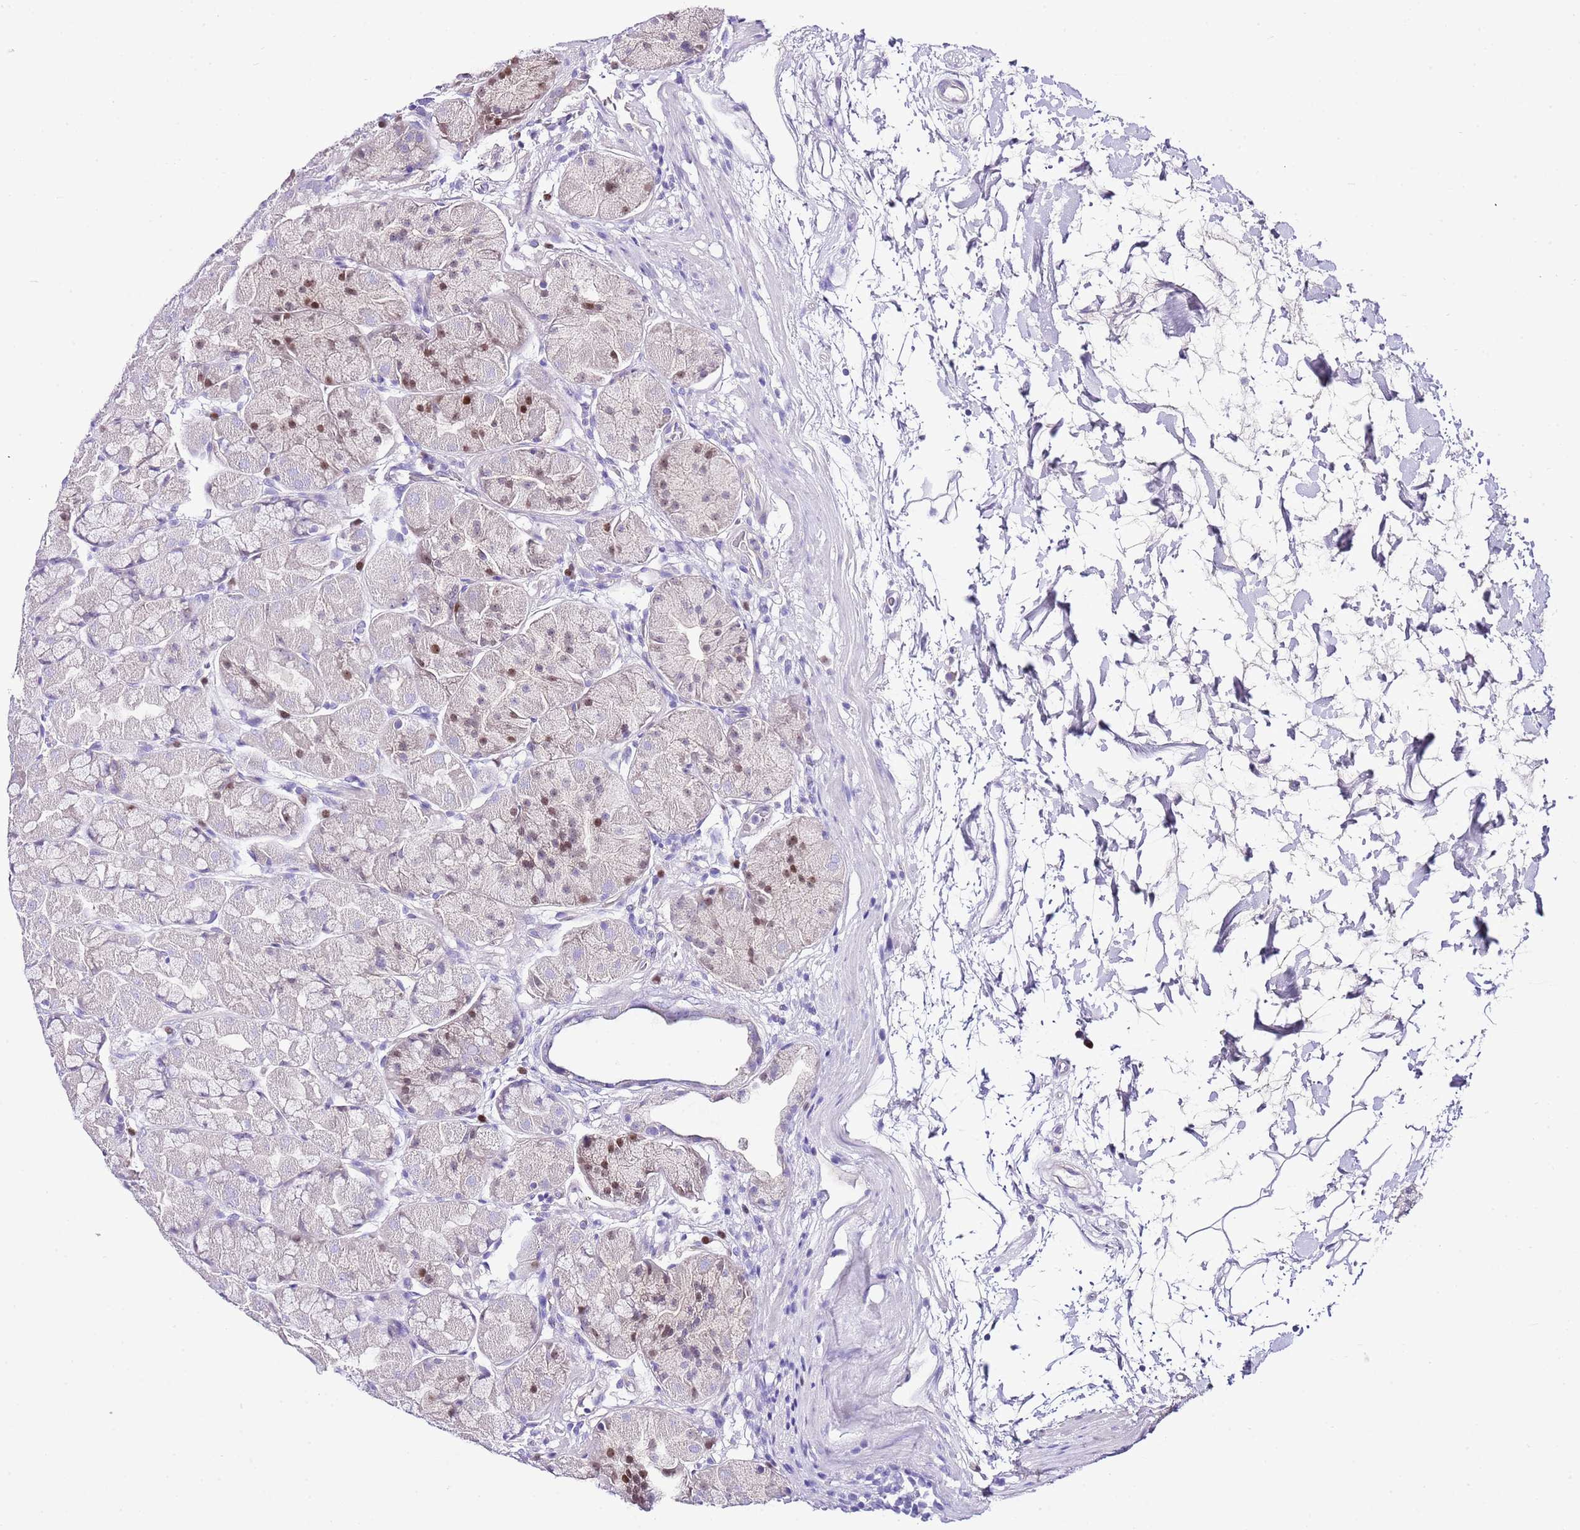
{"staining": {"intensity": "strong", "quantity": "<25%", "location": "nuclear"}, "tissue": "stomach", "cell_type": "Glandular cells", "image_type": "normal", "snomed": [{"axis": "morphology", "description": "Normal tissue, NOS"}, {"axis": "topography", "description": "Stomach"}], "caption": "Strong nuclear expression for a protein is present in approximately <25% of glandular cells of normal stomach using immunohistochemistry (IHC).", "gene": "BHLHA15", "patient": {"sex": "male", "age": 57}}